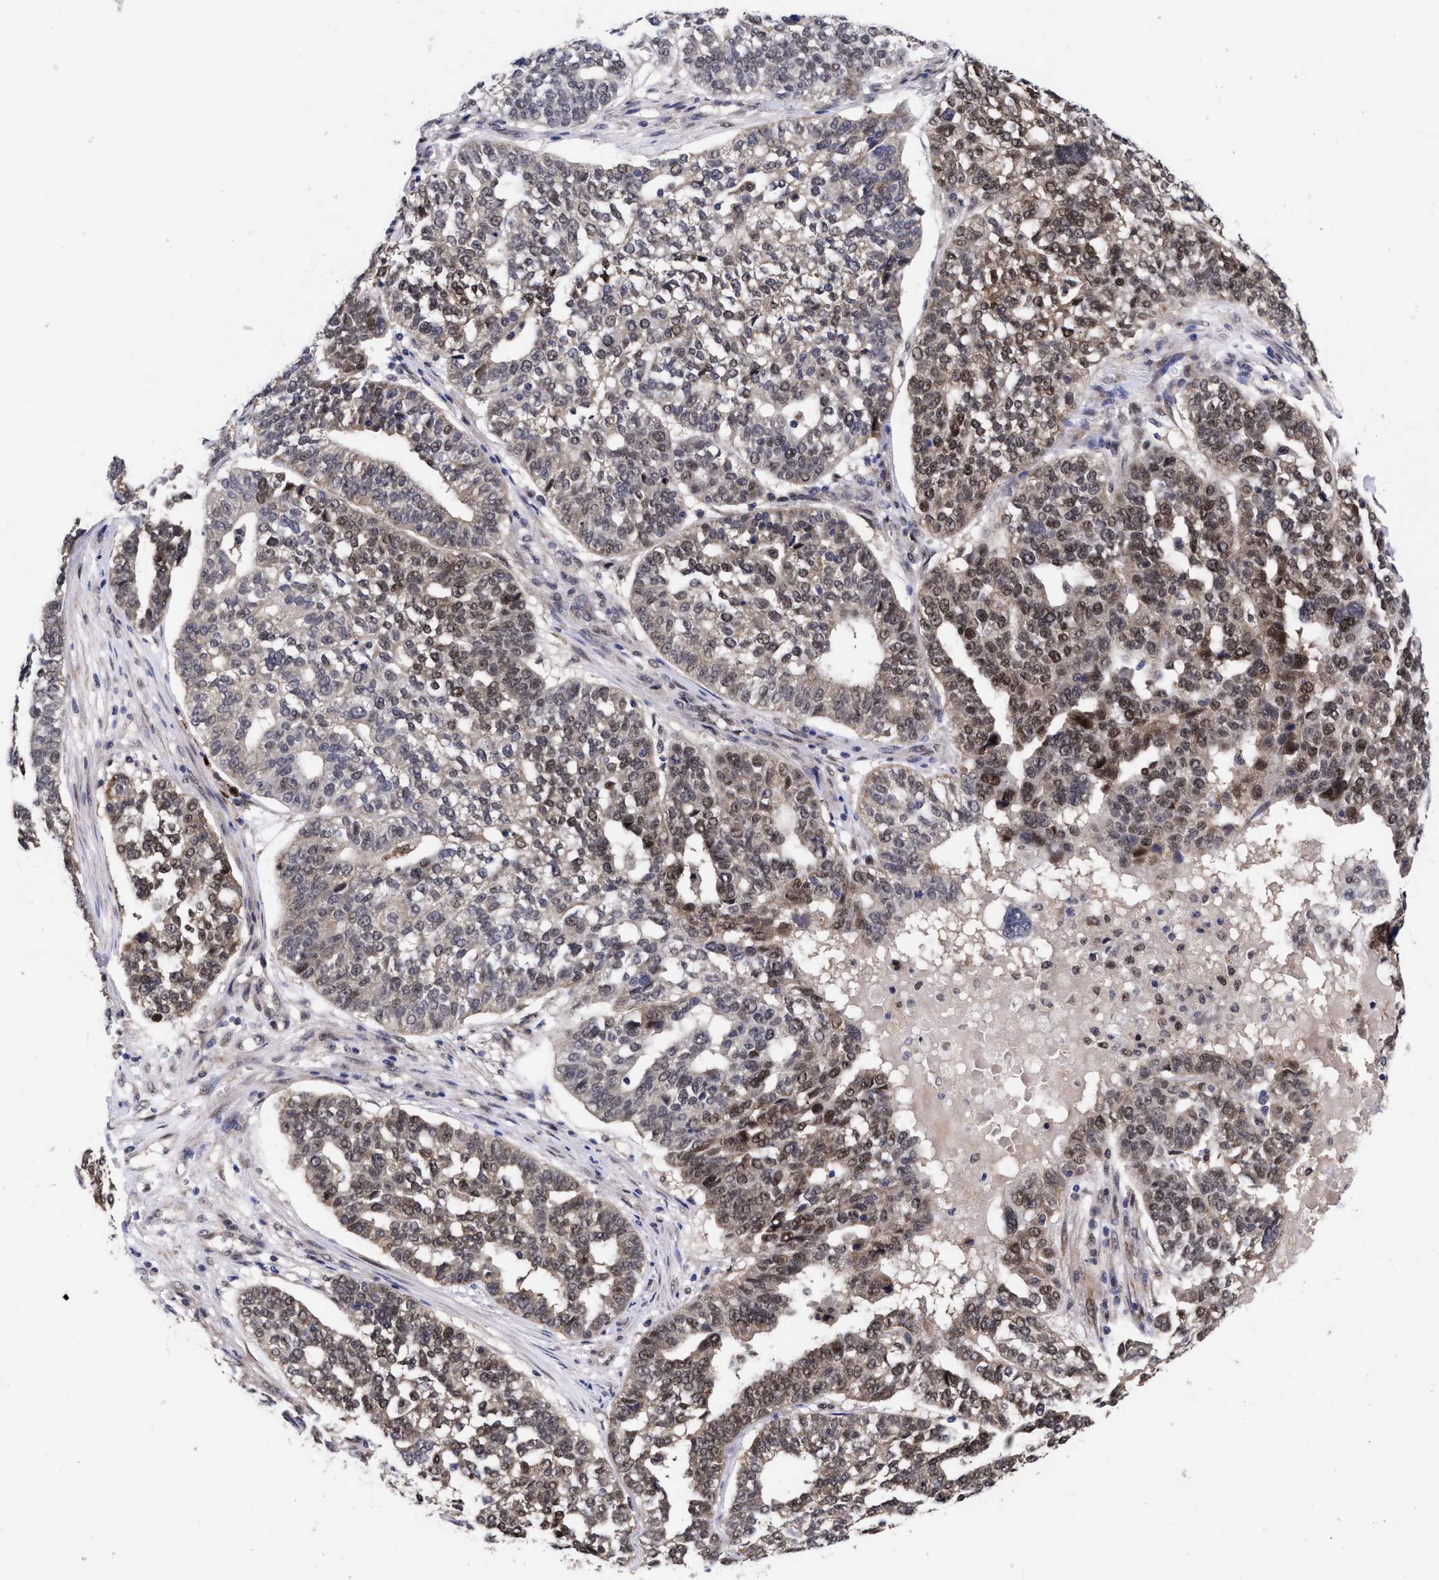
{"staining": {"intensity": "moderate", "quantity": "25%-75%", "location": "nuclear"}, "tissue": "ovarian cancer", "cell_type": "Tumor cells", "image_type": "cancer", "snomed": [{"axis": "morphology", "description": "Cystadenocarcinoma, serous, NOS"}, {"axis": "topography", "description": "Ovary"}], "caption": "Ovarian serous cystadenocarcinoma stained for a protein (brown) demonstrates moderate nuclear positive positivity in about 25%-75% of tumor cells.", "gene": "NPEPL1", "patient": {"sex": "female", "age": 59}}